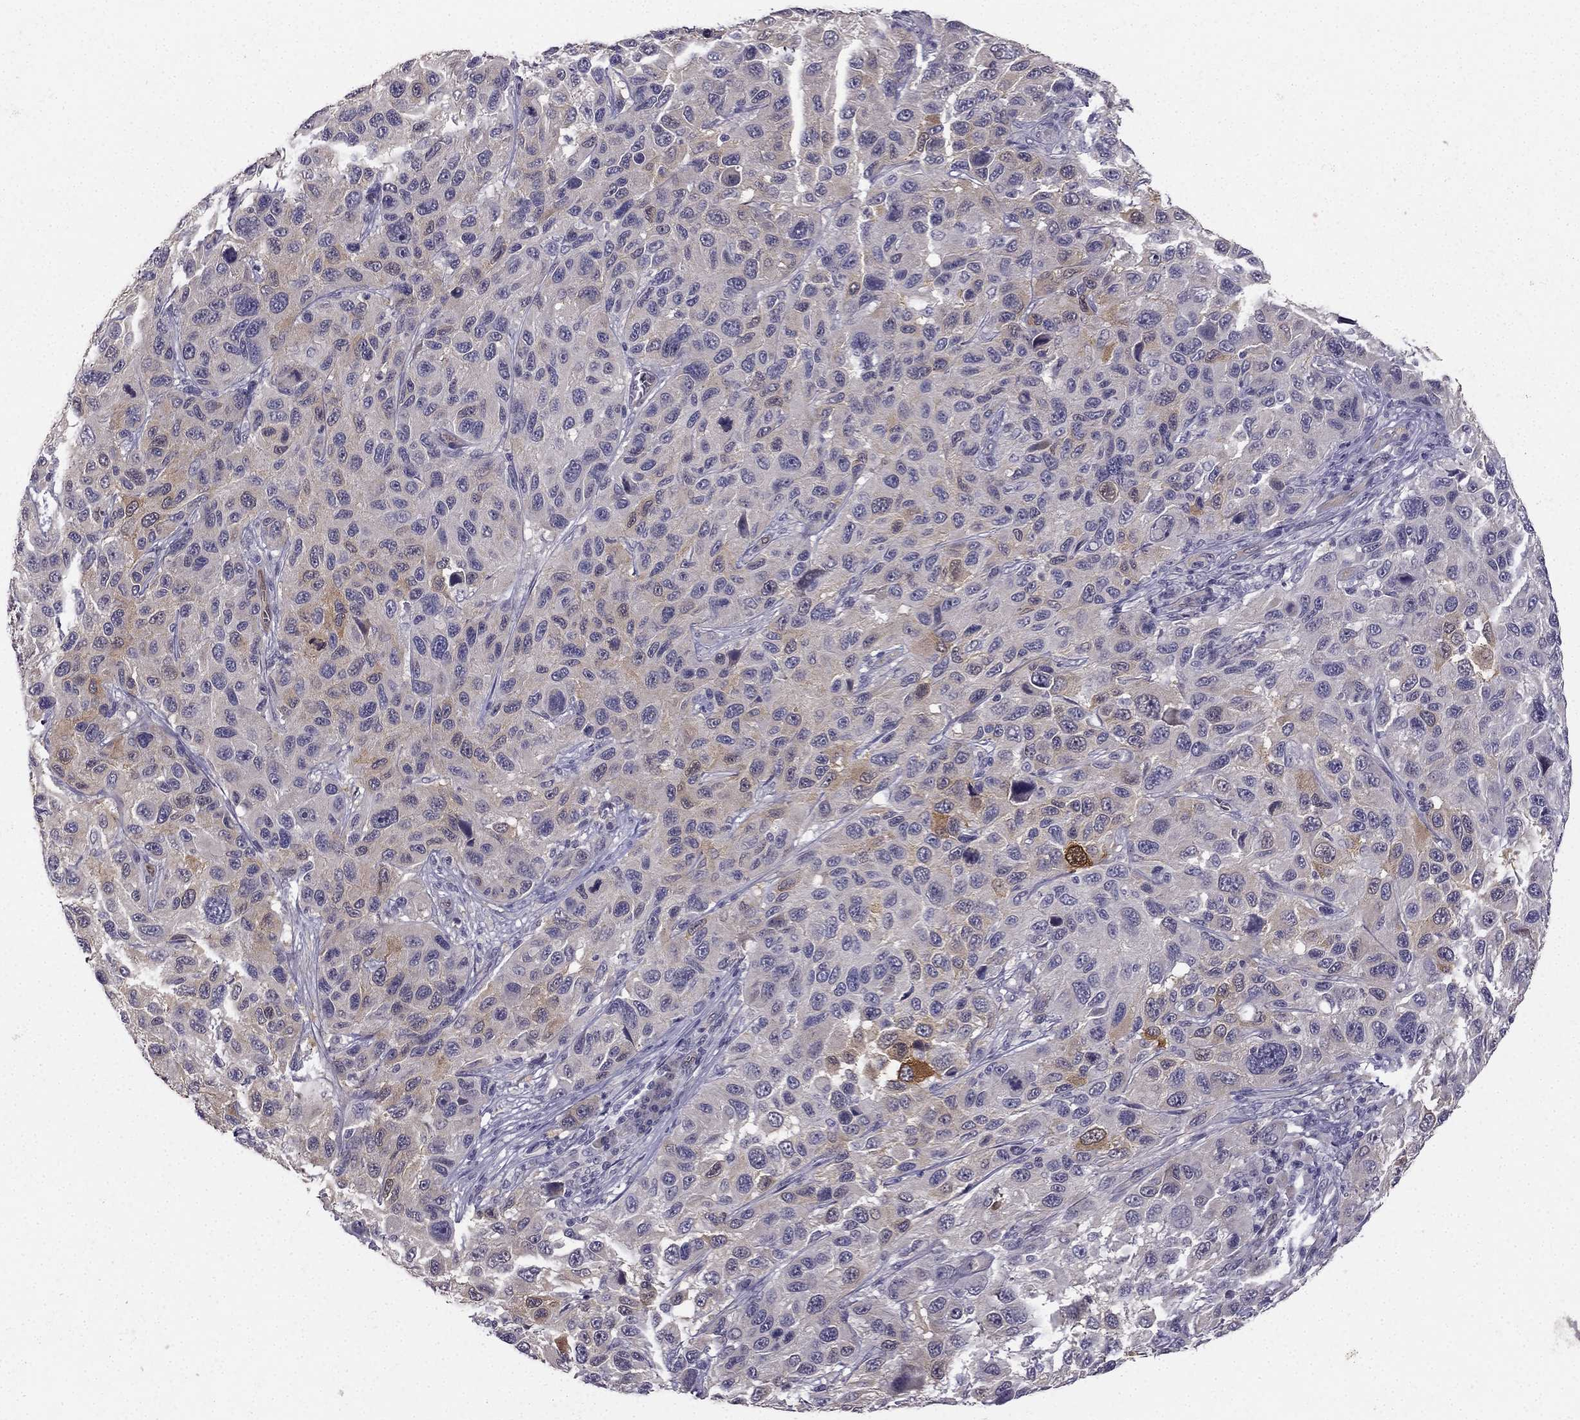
{"staining": {"intensity": "weak", "quantity": "<25%", "location": "cytoplasmic/membranous"}, "tissue": "melanoma", "cell_type": "Tumor cells", "image_type": "cancer", "snomed": [{"axis": "morphology", "description": "Malignant melanoma, NOS"}, {"axis": "topography", "description": "Skin"}], "caption": "This is an IHC photomicrograph of malignant melanoma. There is no staining in tumor cells.", "gene": "NQO1", "patient": {"sex": "male", "age": 53}}